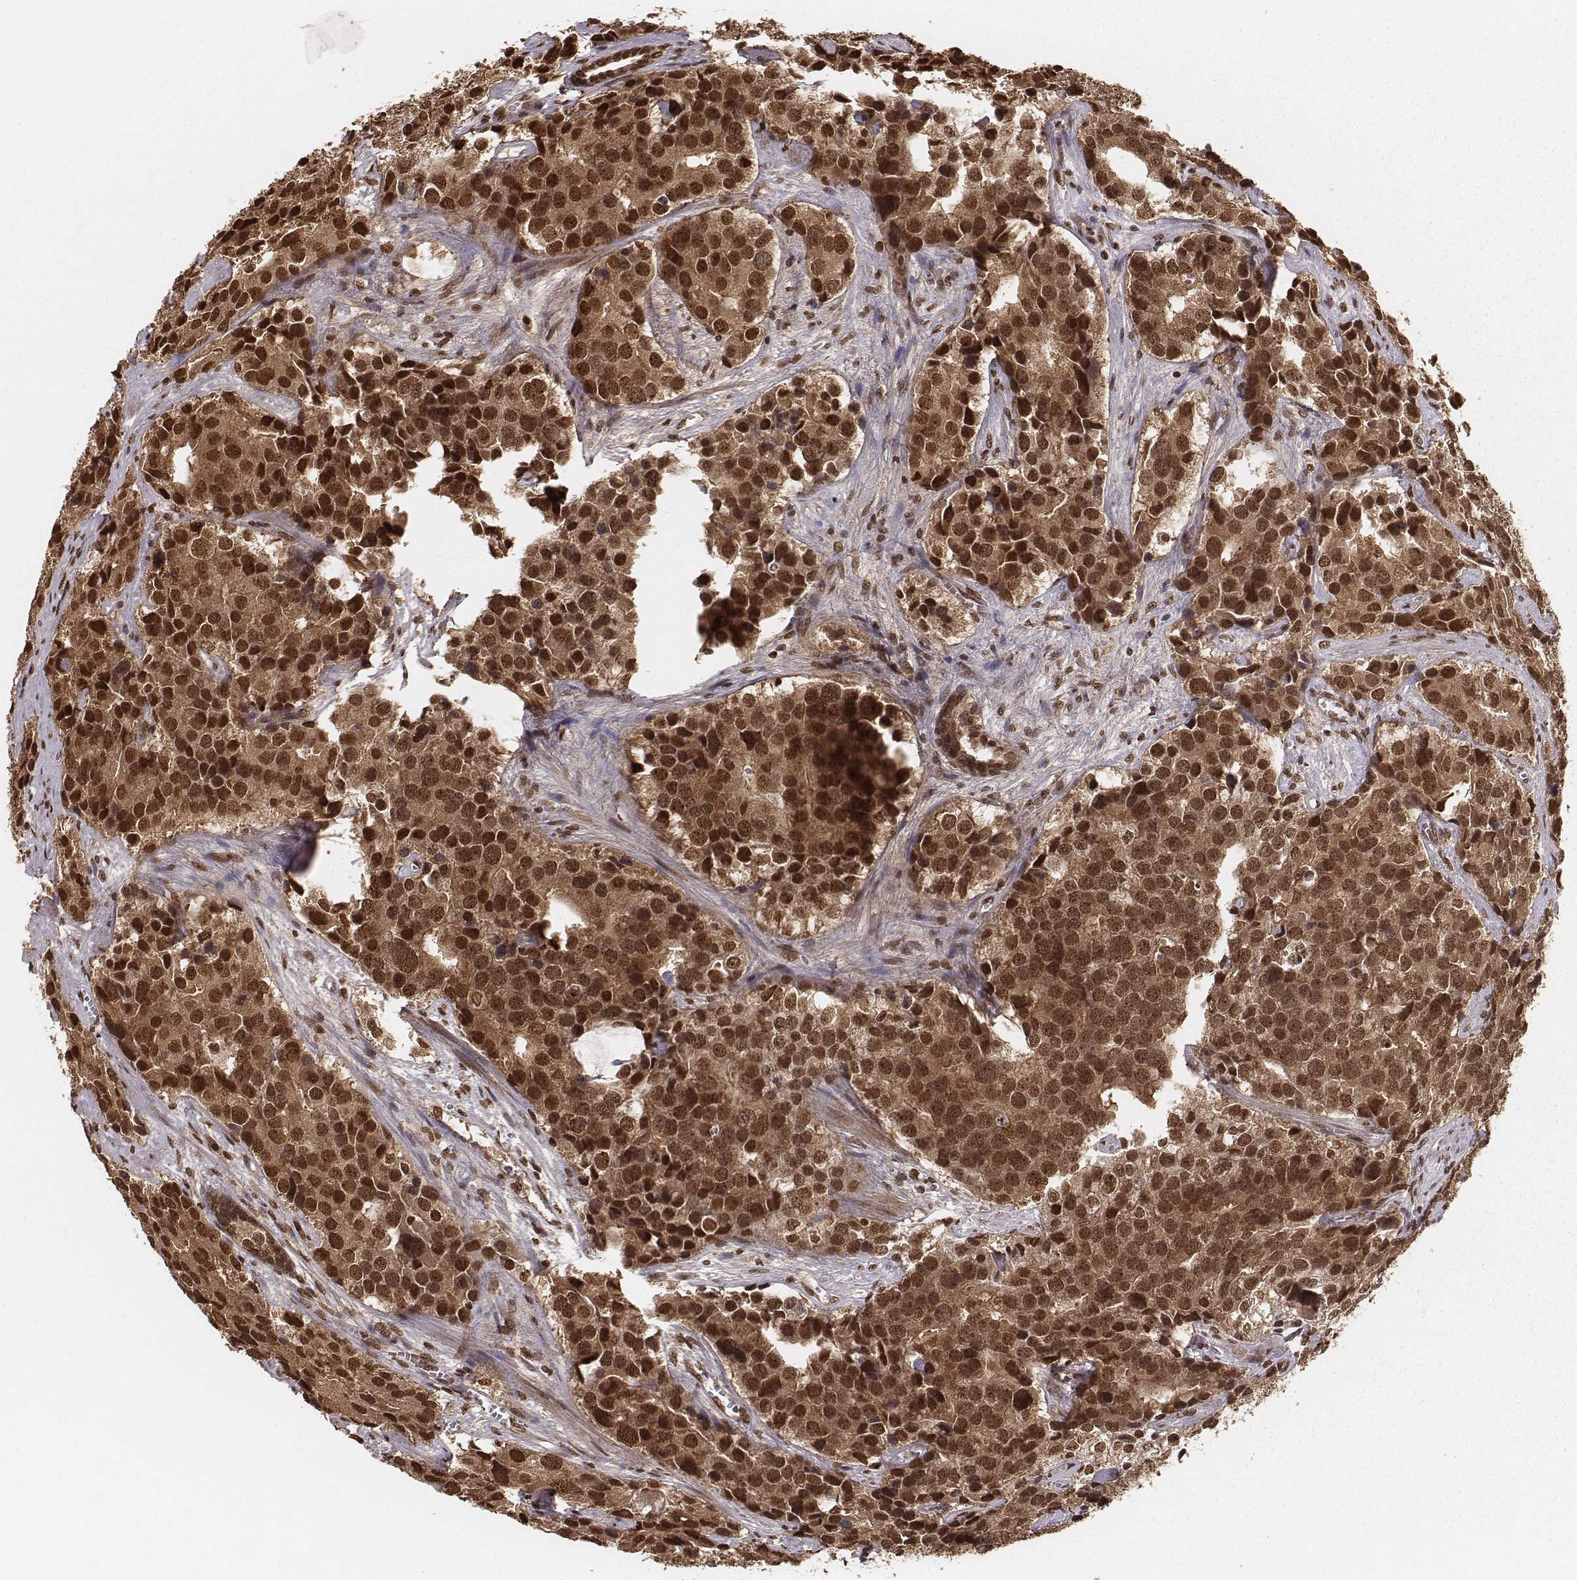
{"staining": {"intensity": "strong", "quantity": ">75%", "location": "cytoplasmic/membranous,nuclear"}, "tissue": "prostate cancer", "cell_type": "Tumor cells", "image_type": "cancer", "snomed": [{"axis": "morphology", "description": "Adenocarcinoma, NOS"}, {"axis": "topography", "description": "Prostate and seminal vesicle, NOS"}], "caption": "Immunohistochemistry (DAB) staining of human prostate cancer (adenocarcinoma) reveals strong cytoplasmic/membranous and nuclear protein staining in approximately >75% of tumor cells.", "gene": "NFX1", "patient": {"sex": "male", "age": 63}}